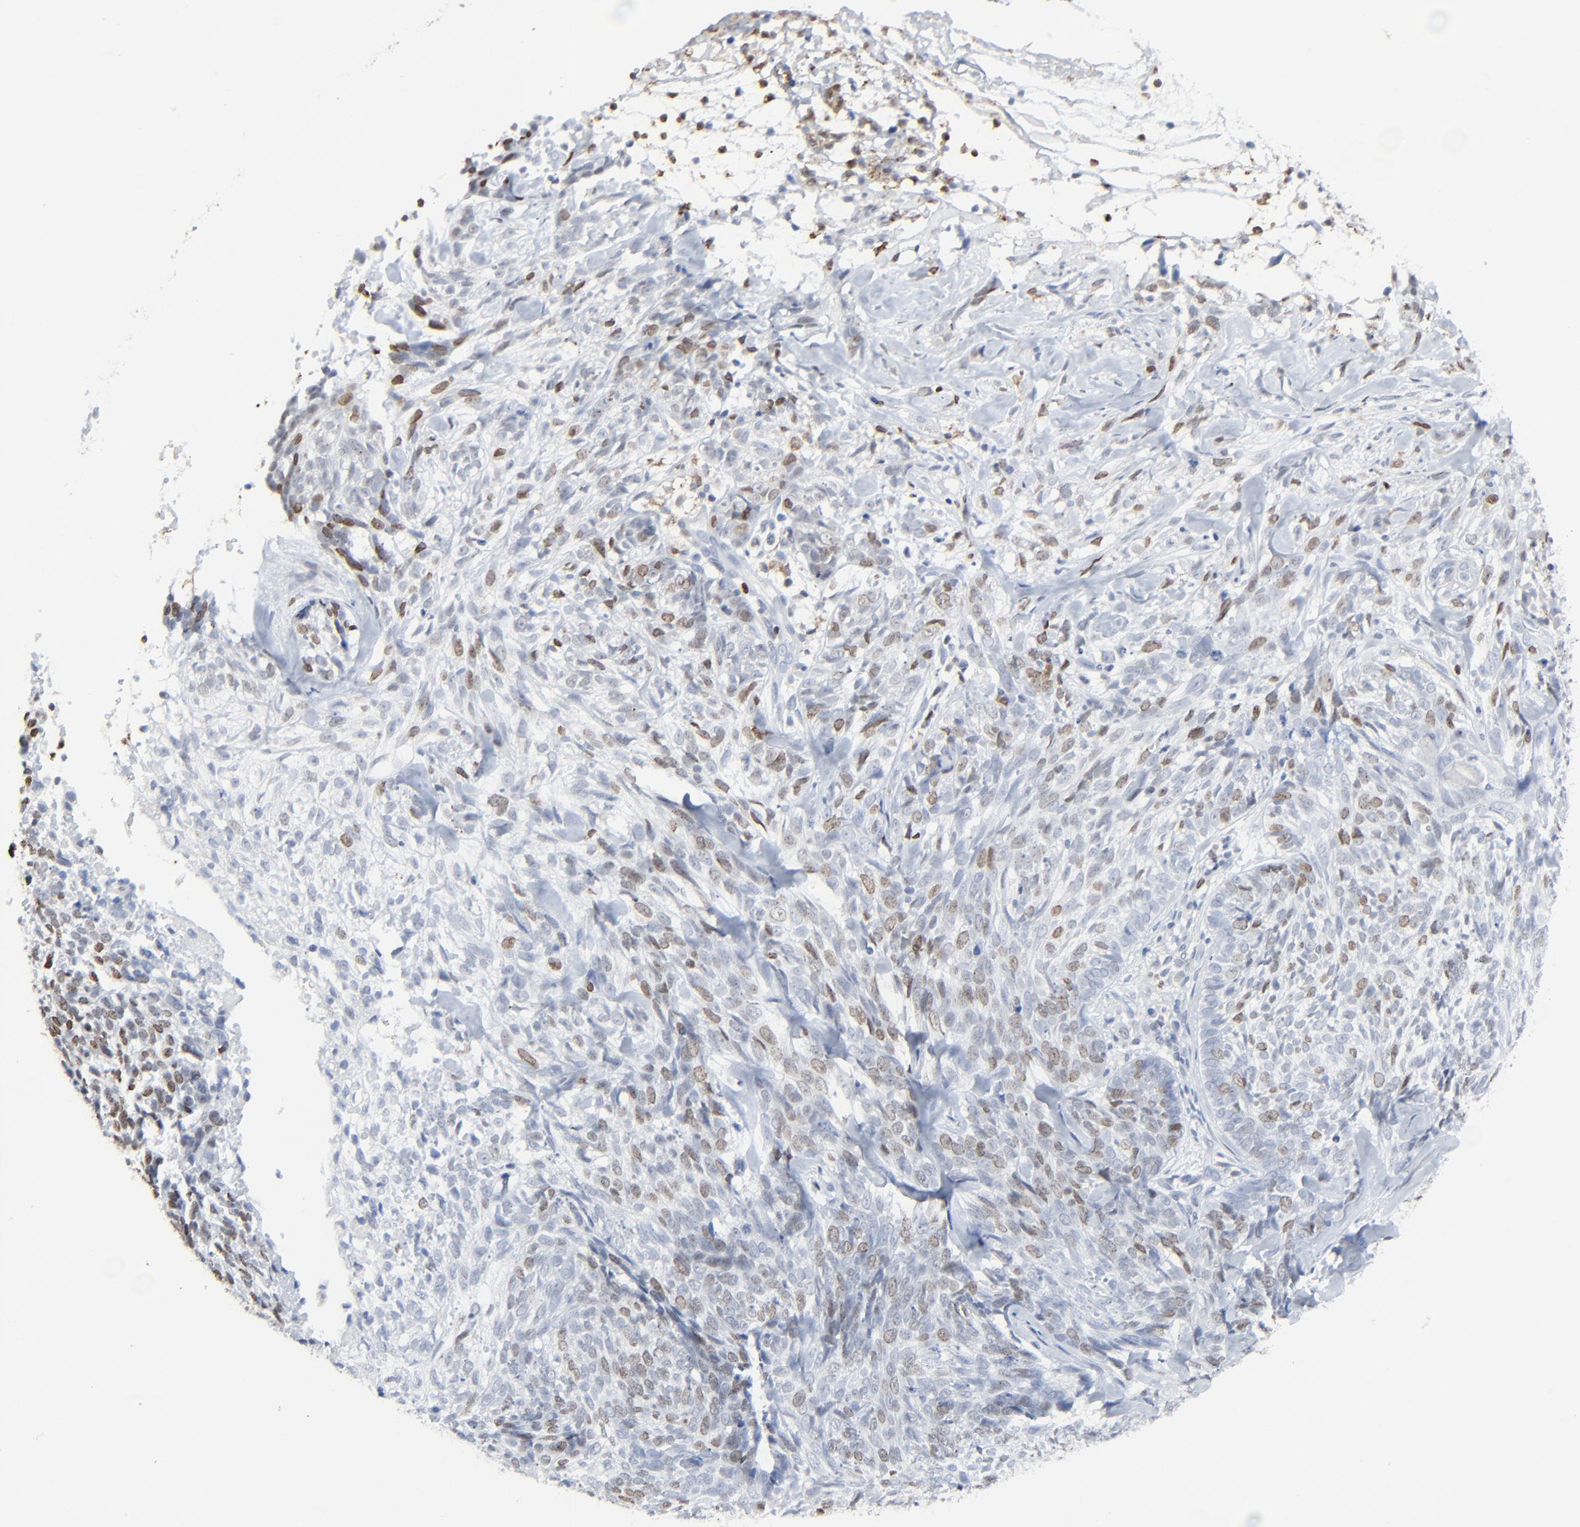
{"staining": {"intensity": "weak", "quantity": "25%-75%", "location": "nuclear"}, "tissue": "skin cancer", "cell_type": "Tumor cells", "image_type": "cancer", "snomed": [{"axis": "morphology", "description": "Basal cell carcinoma"}, {"axis": "topography", "description": "Skin"}], "caption": "This is a histology image of immunohistochemistry (IHC) staining of basal cell carcinoma (skin), which shows weak expression in the nuclear of tumor cells.", "gene": "BIRC3", "patient": {"sex": "male", "age": 72}}